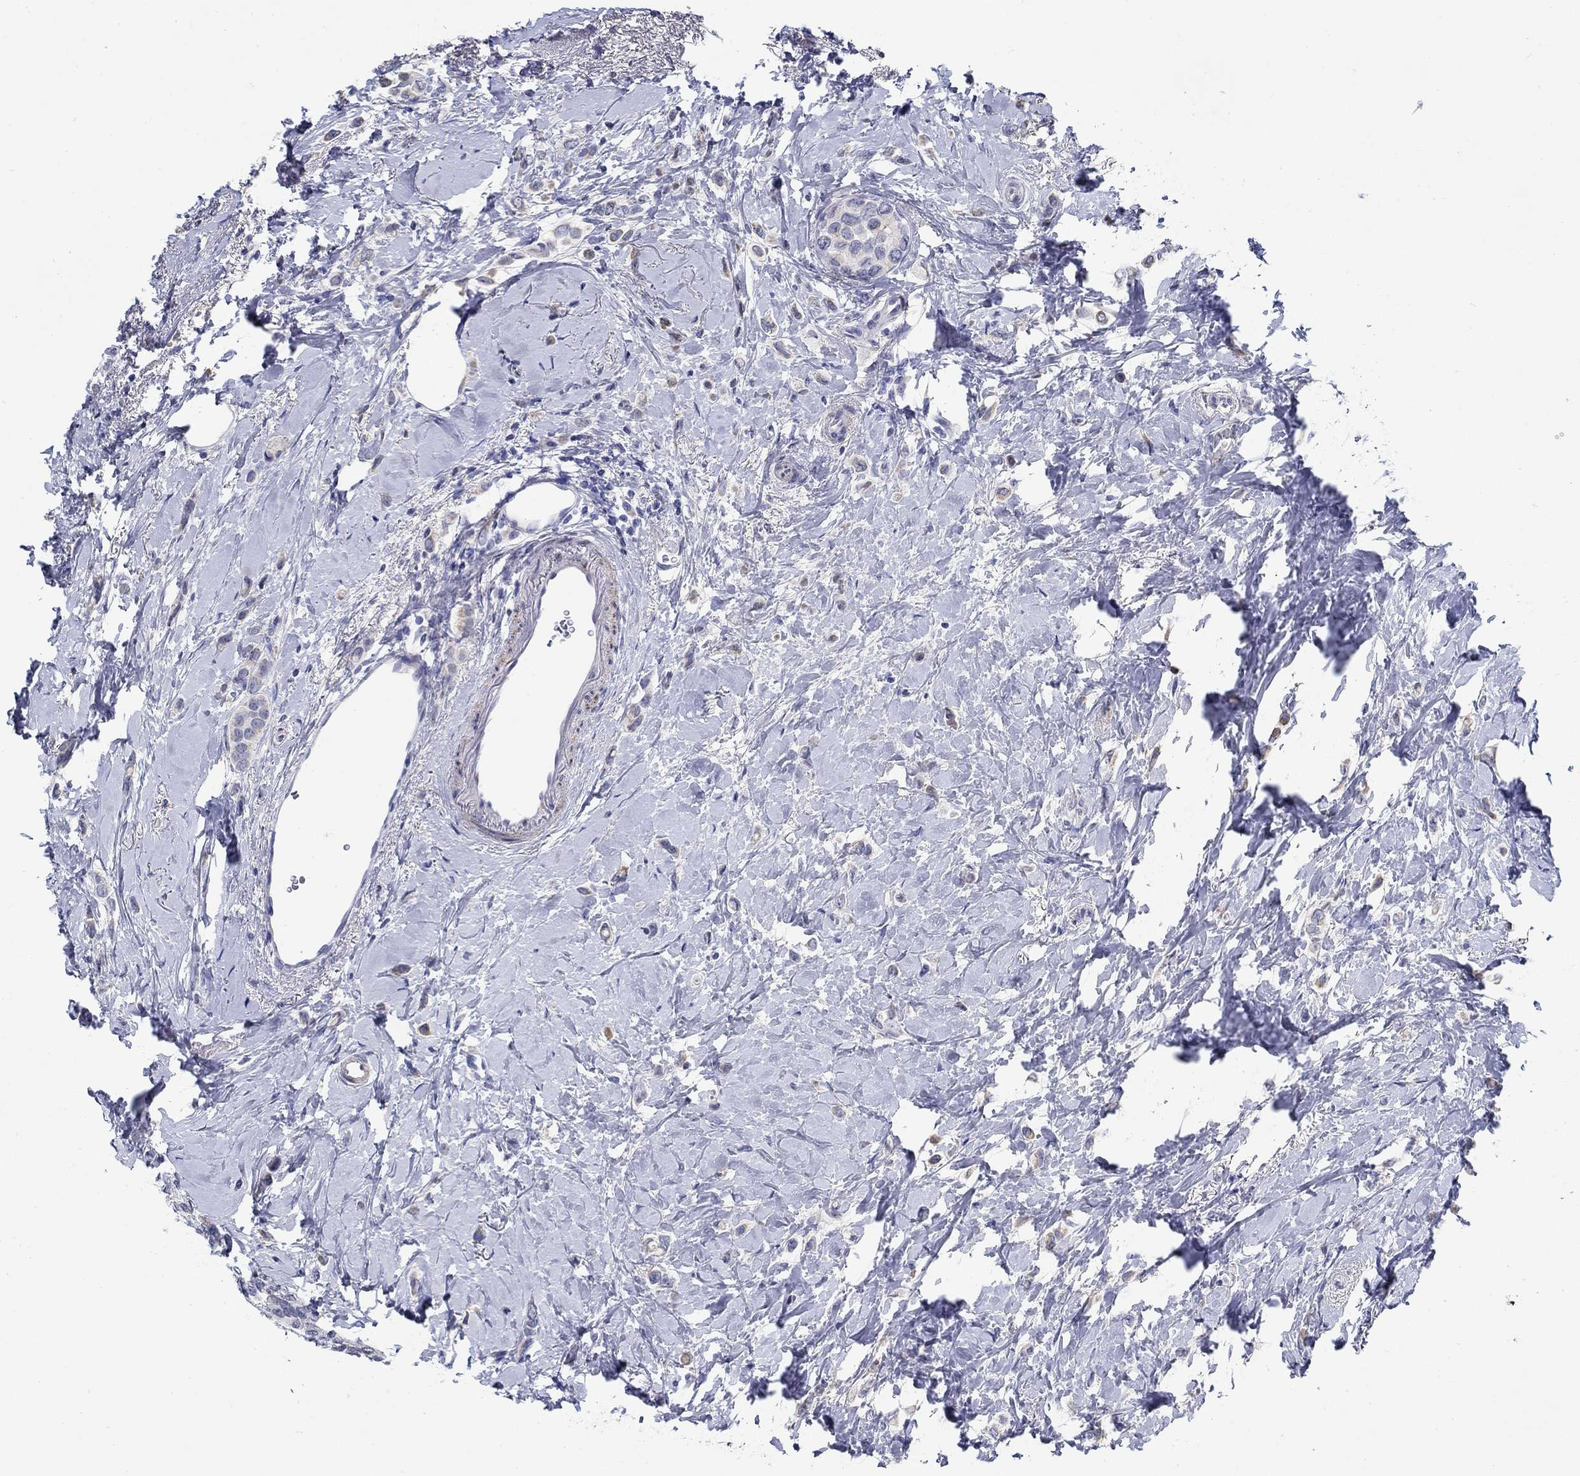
{"staining": {"intensity": "negative", "quantity": "none", "location": "none"}, "tissue": "breast cancer", "cell_type": "Tumor cells", "image_type": "cancer", "snomed": [{"axis": "morphology", "description": "Lobular carcinoma"}, {"axis": "topography", "description": "Breast"}], "caption": "DAB immunohistochemical staining of human breast lobular carcinoma reveals no significant expression in tumor cells.", "gene": "MC2R", "patient": {"sex": "female", "age": 66}}